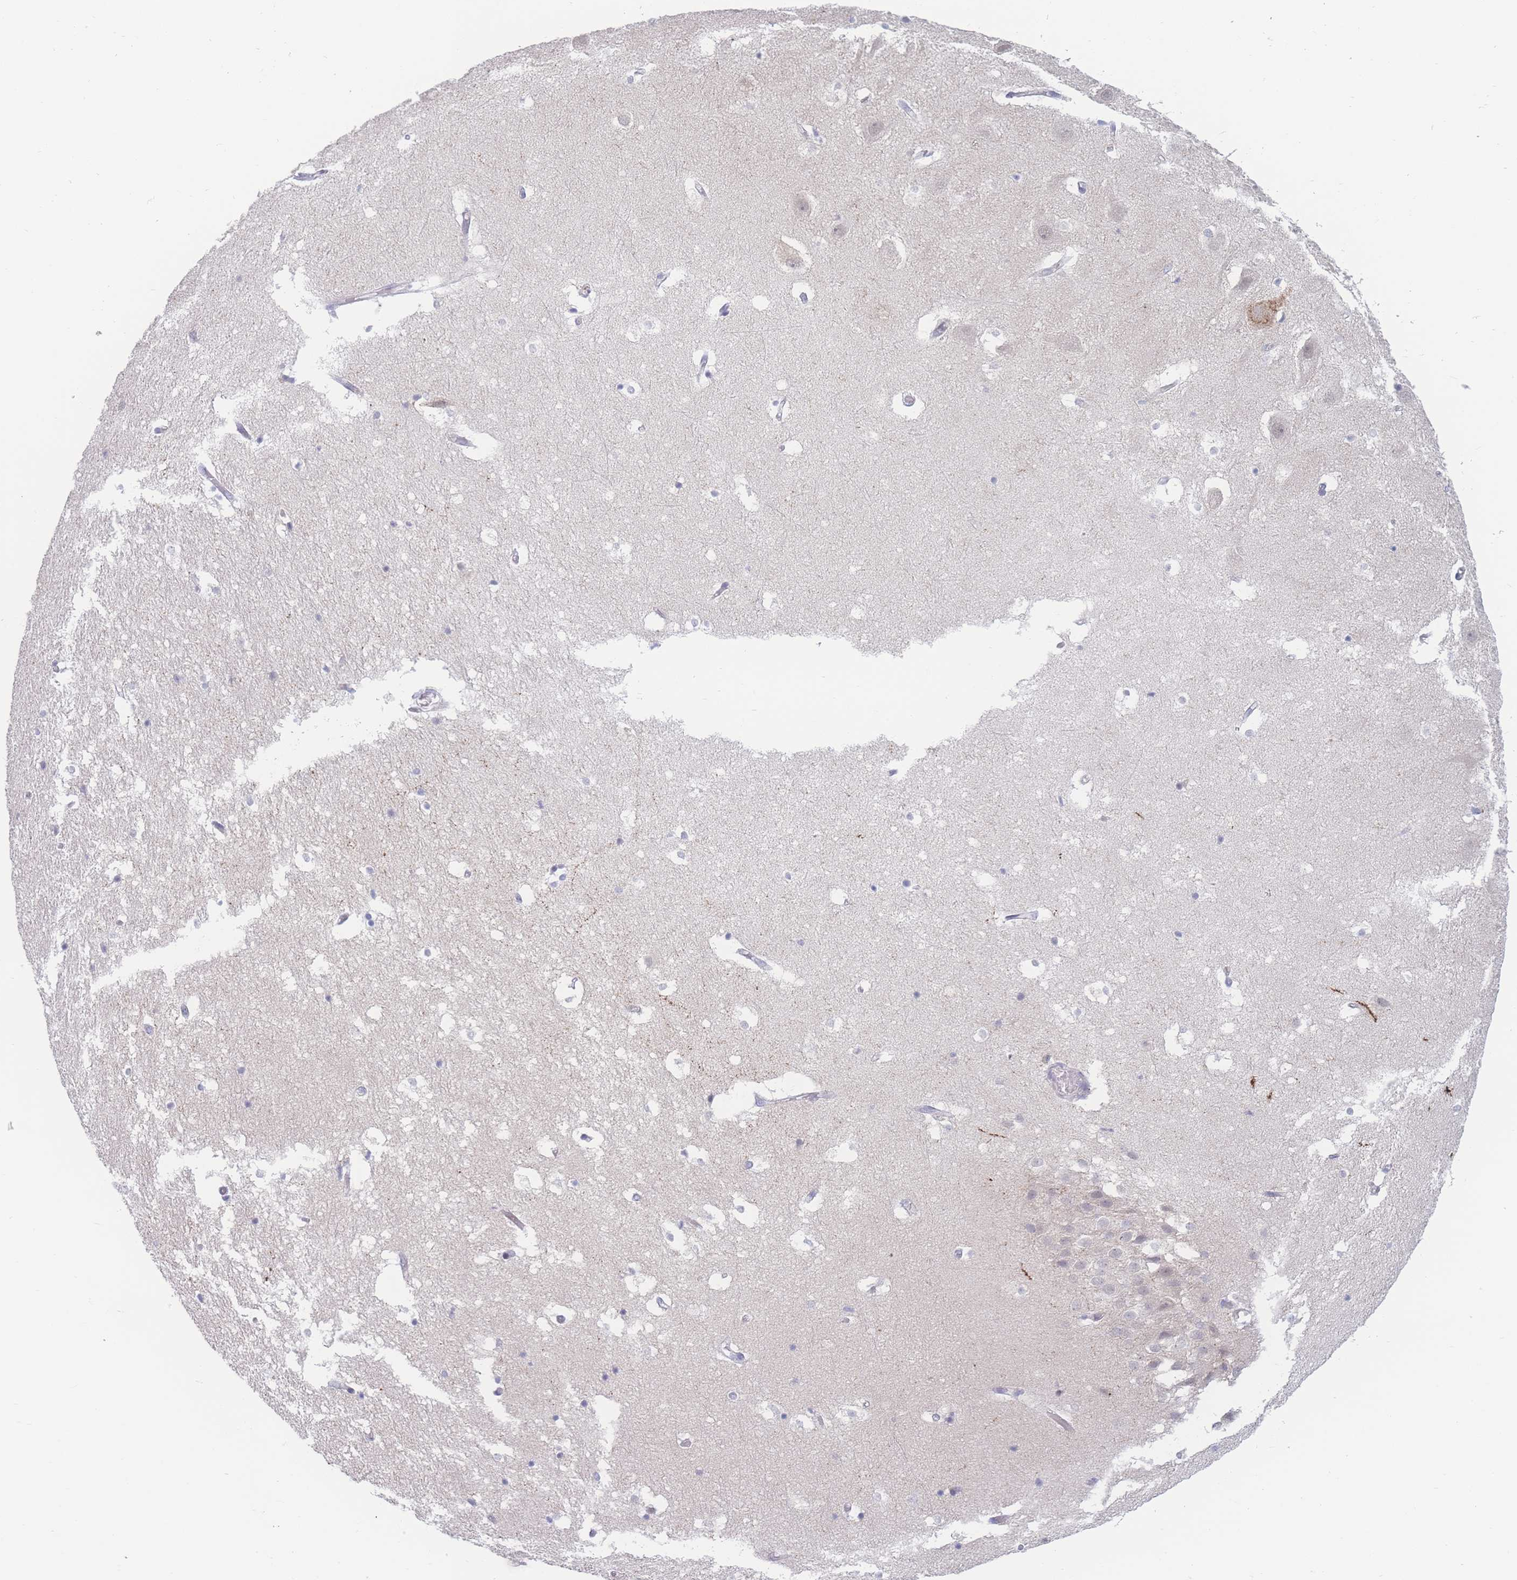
{"staining": {"intensity": "negative", "quantity": "none", "location": "none"}, "tissue": "hippocampus", "cell_type": "Glial cells", "image_type": "normal", "snomed": [{"axis": "morphology", "description": "Normal tissue, NOS"}, {"axis": "topography", "description": "Hippocampus"}], "caption": "Immunohistochemical staining of unremarkable human hippocampus reveals no significant expression in glial cells.", "gene": "PRSS22", "patient": {"sex": "female", "age": 52}}